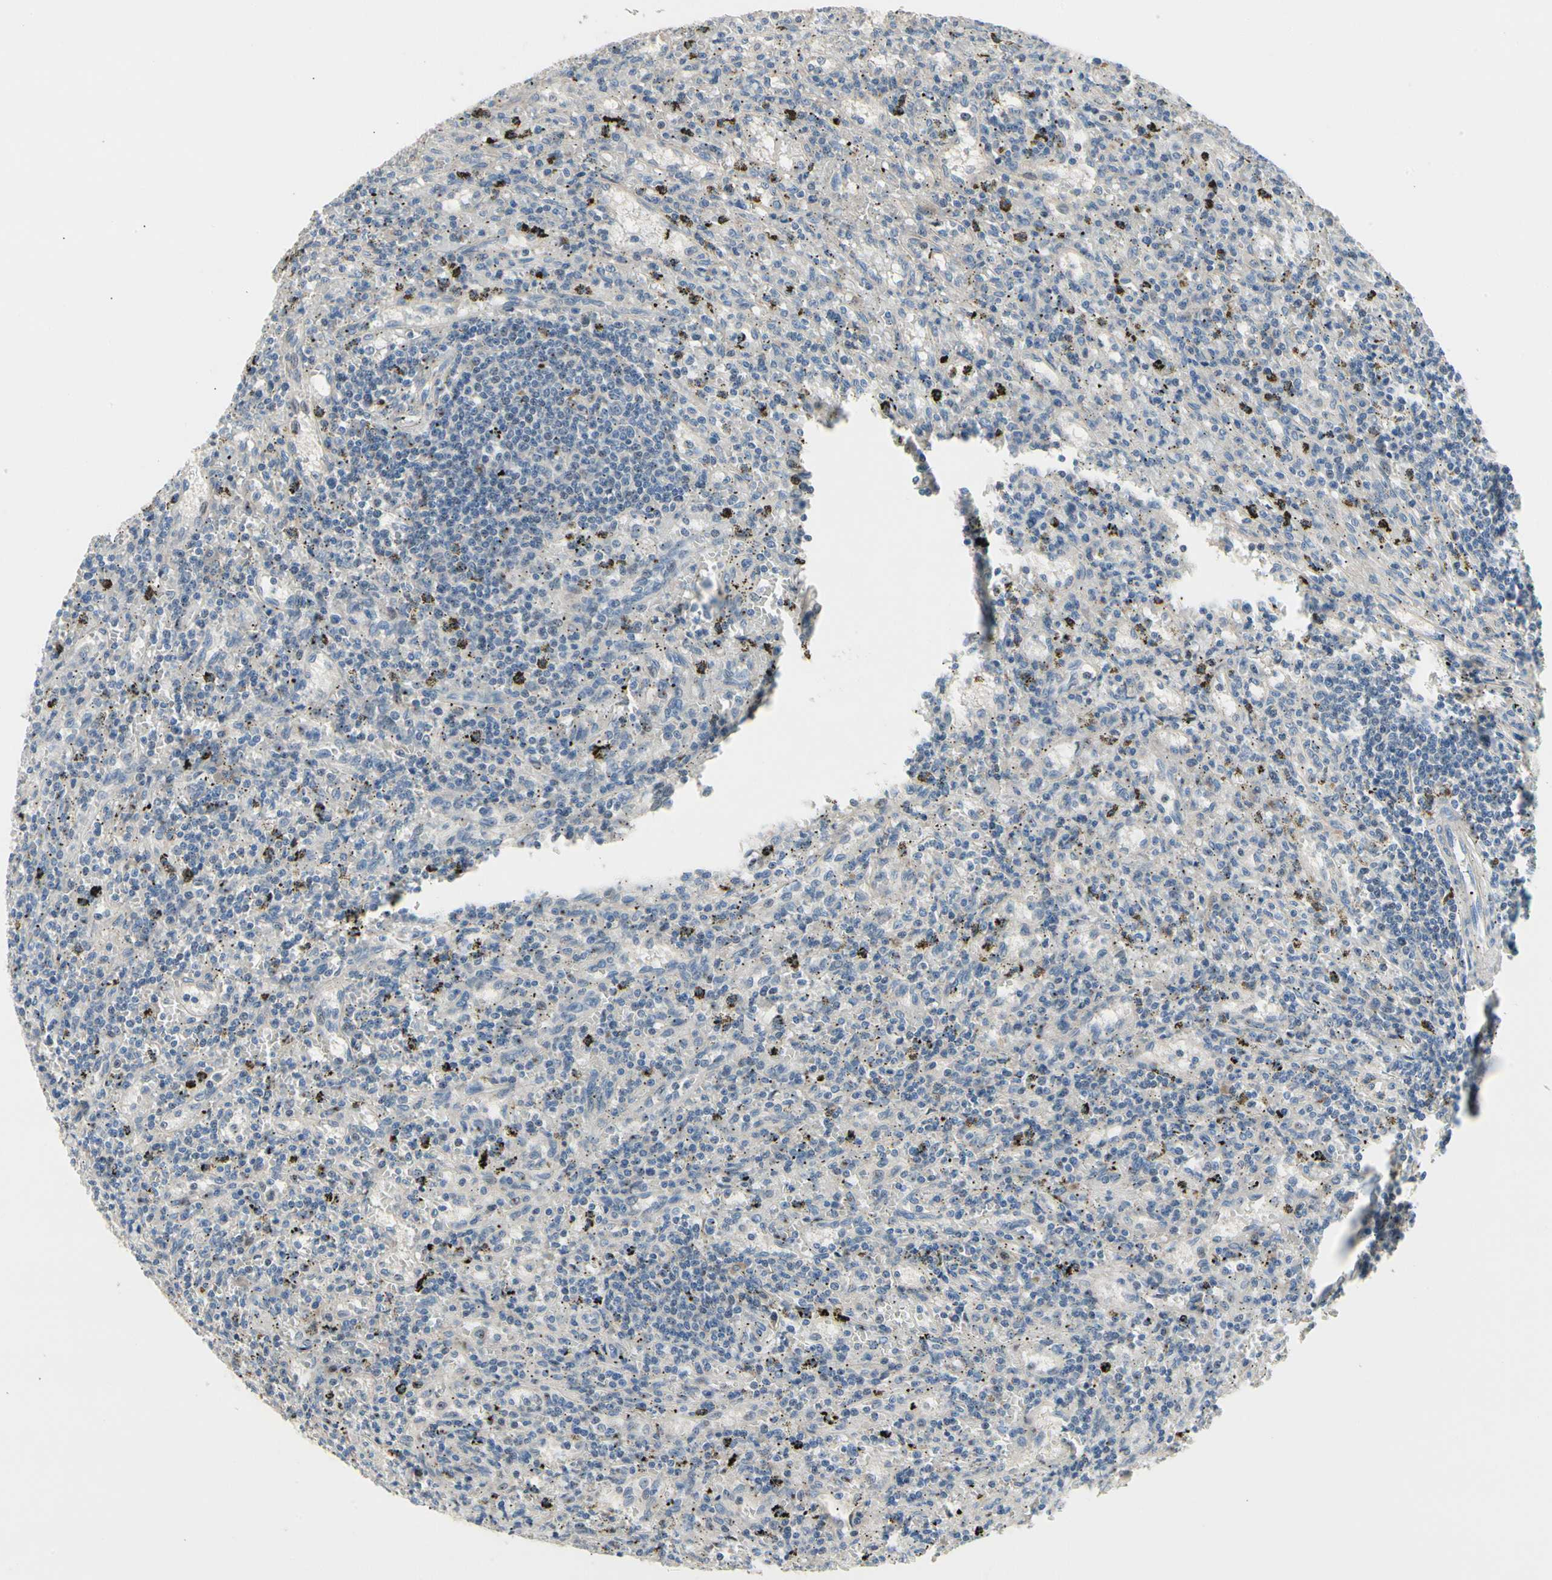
{"staining": {"intensity": "negative", "quantity": "none", "location": "none"}, "tissue": "lymphoma", "cell_type": "Tumor cells", "image_type": "cancer", "snomed": [{"axis": "morphology", "description": "Malignant lymphoma, non-Hodgkin's type, Low grade"}, {"axis": "topography", "description": "Spleen"}], "caption": "The histopathology image demonstrates no staining of tumor cells in lymphoma.", "gene": "NFASC", "patient": {"sex": "male", "age": 76}}